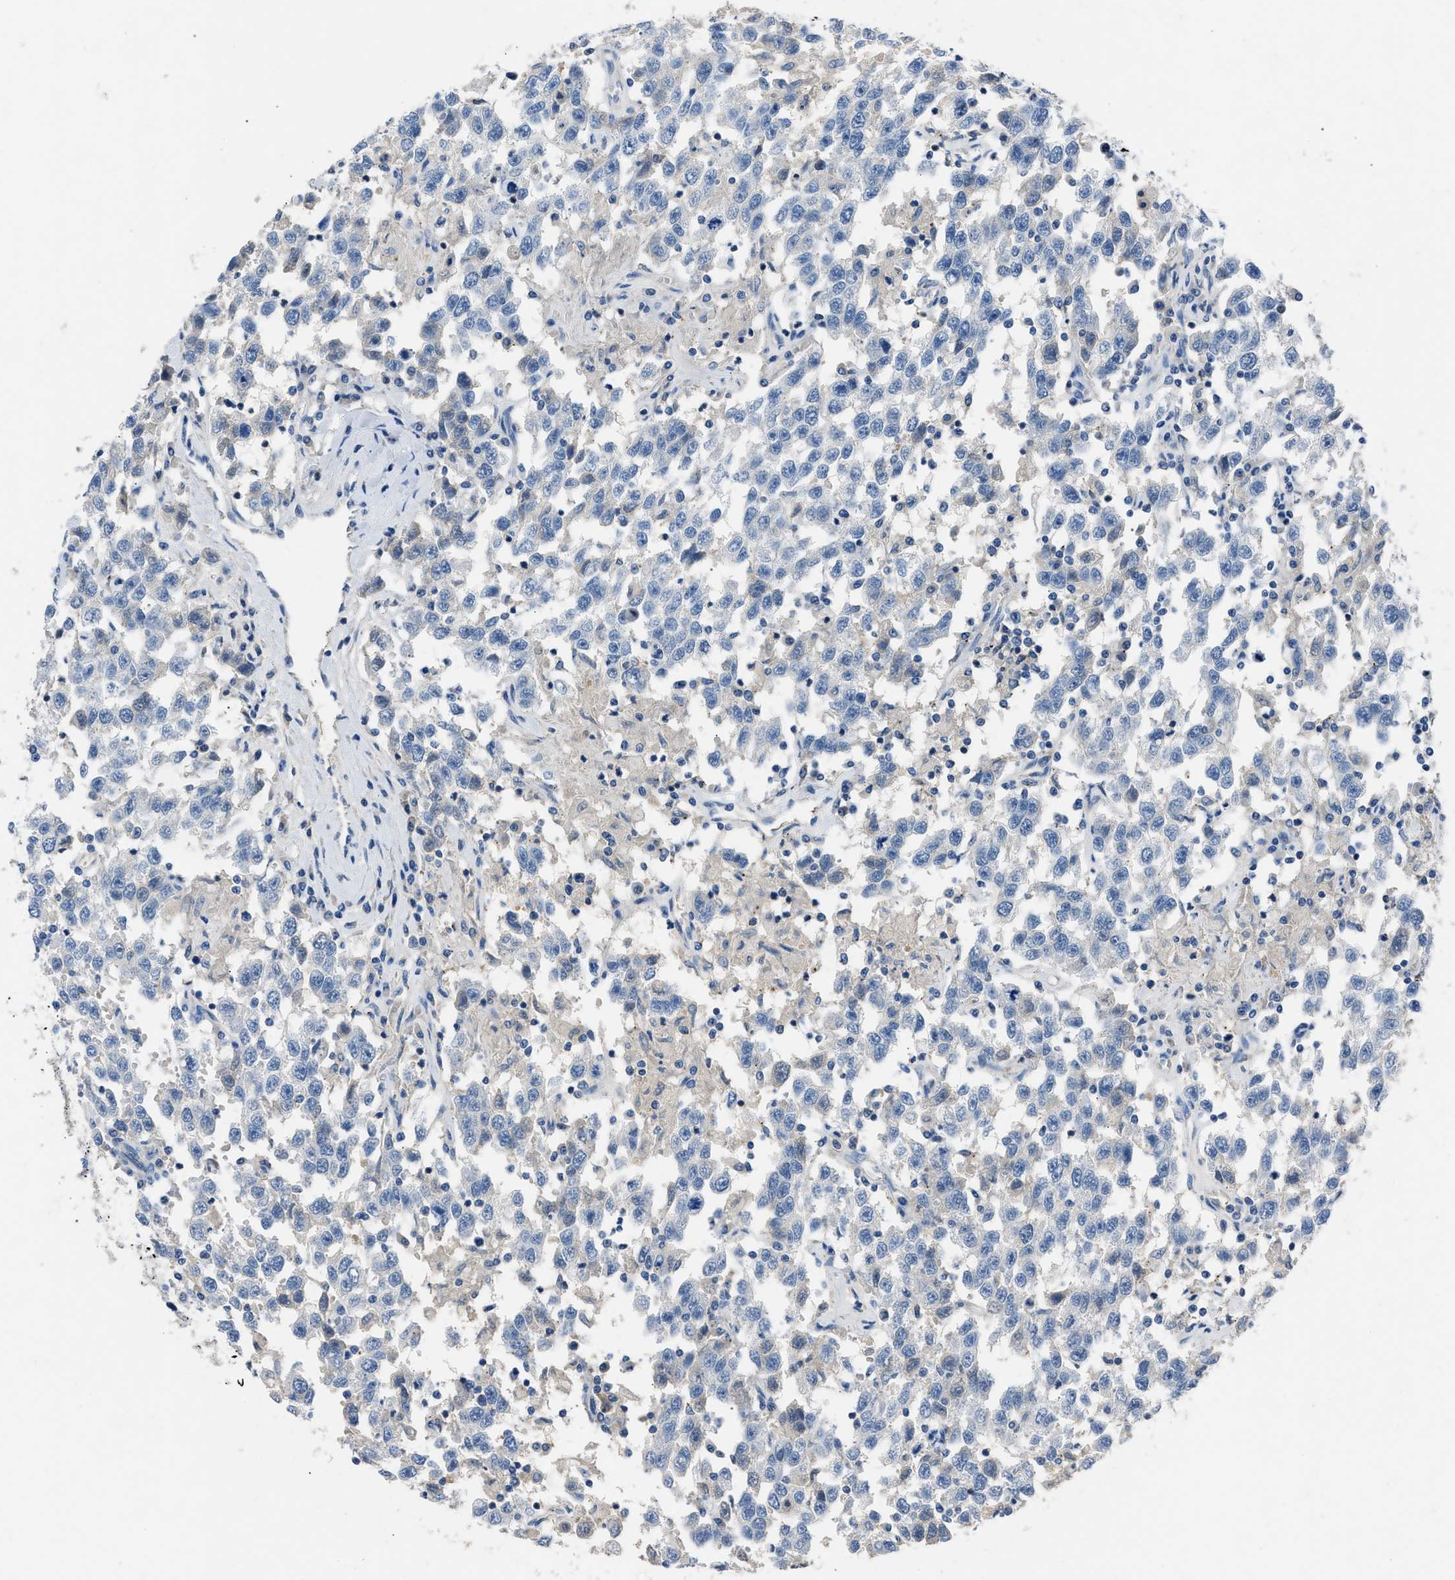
{"staining": {"intensity": "negative", "quantity": "none", "location": "none"}, "tissue": "testis cancer", "cell_type": "Tumor cells", "image_type": "cancer", "snomed": [{"axis": "morphology", "description": "Seminoma, NOS"}, {"axis": "topography", "description": "Testis"}], "caption": "A micrograph of testis cancer (seminoma) stained for a protein displays no brown staining in tumor cells.", "gene": "DNAAF5", "patient": {"sex": "male", "age": 41}}